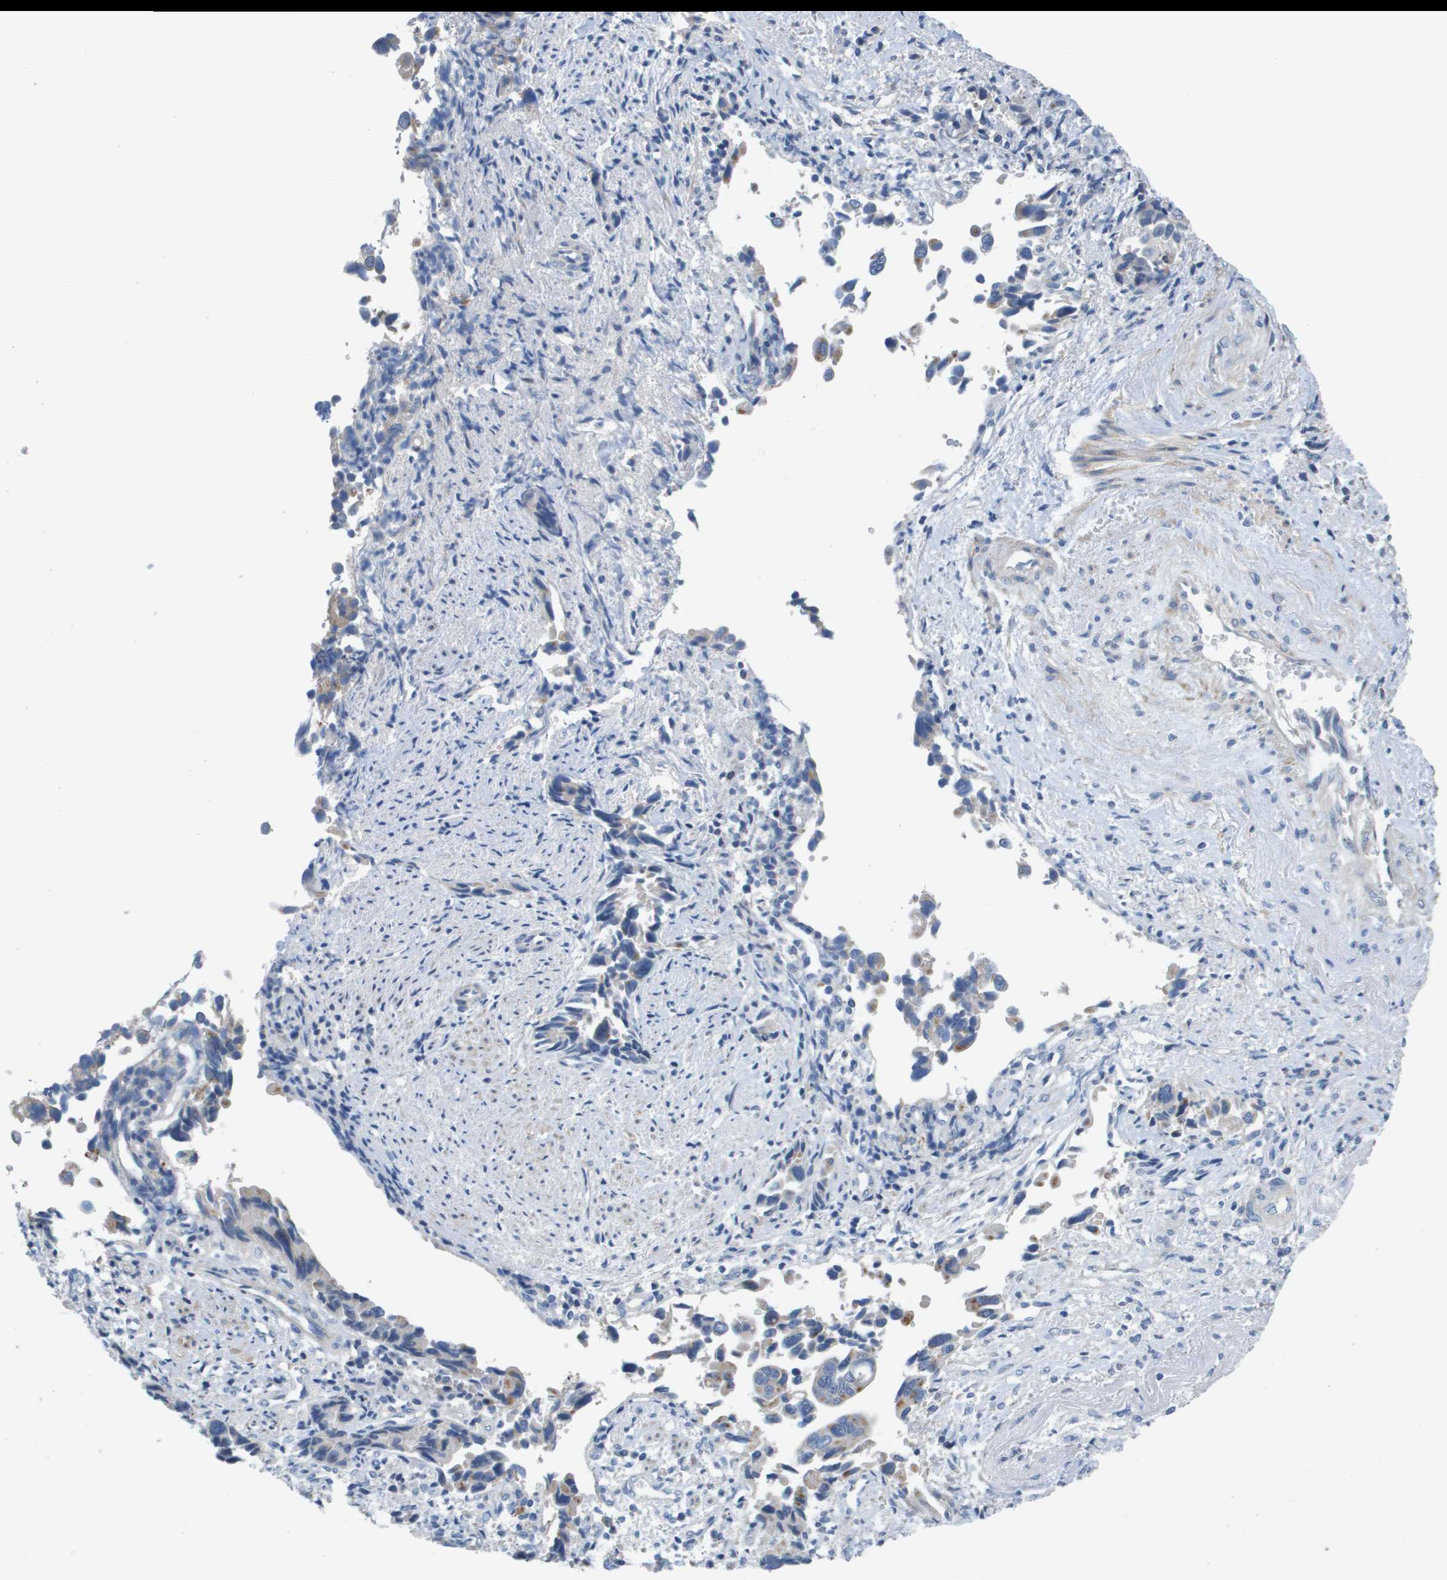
{"staining": {"intensity": "negative", "quantity": "none", "location": "none"}, "tissue": "liver cancer", "cell_type": "Tumor cells", "image_type": "cancer", "snomed": [{"axis": "morphology", "description": "Cholangiocarcinoma"}, {"axis": "topography", "description": "Liver"}], "caption": "Tumor cells show no significant expression in liver cancer.", "gene": "B3GNT5", "patient": {"sex": "female", "age": 79}}